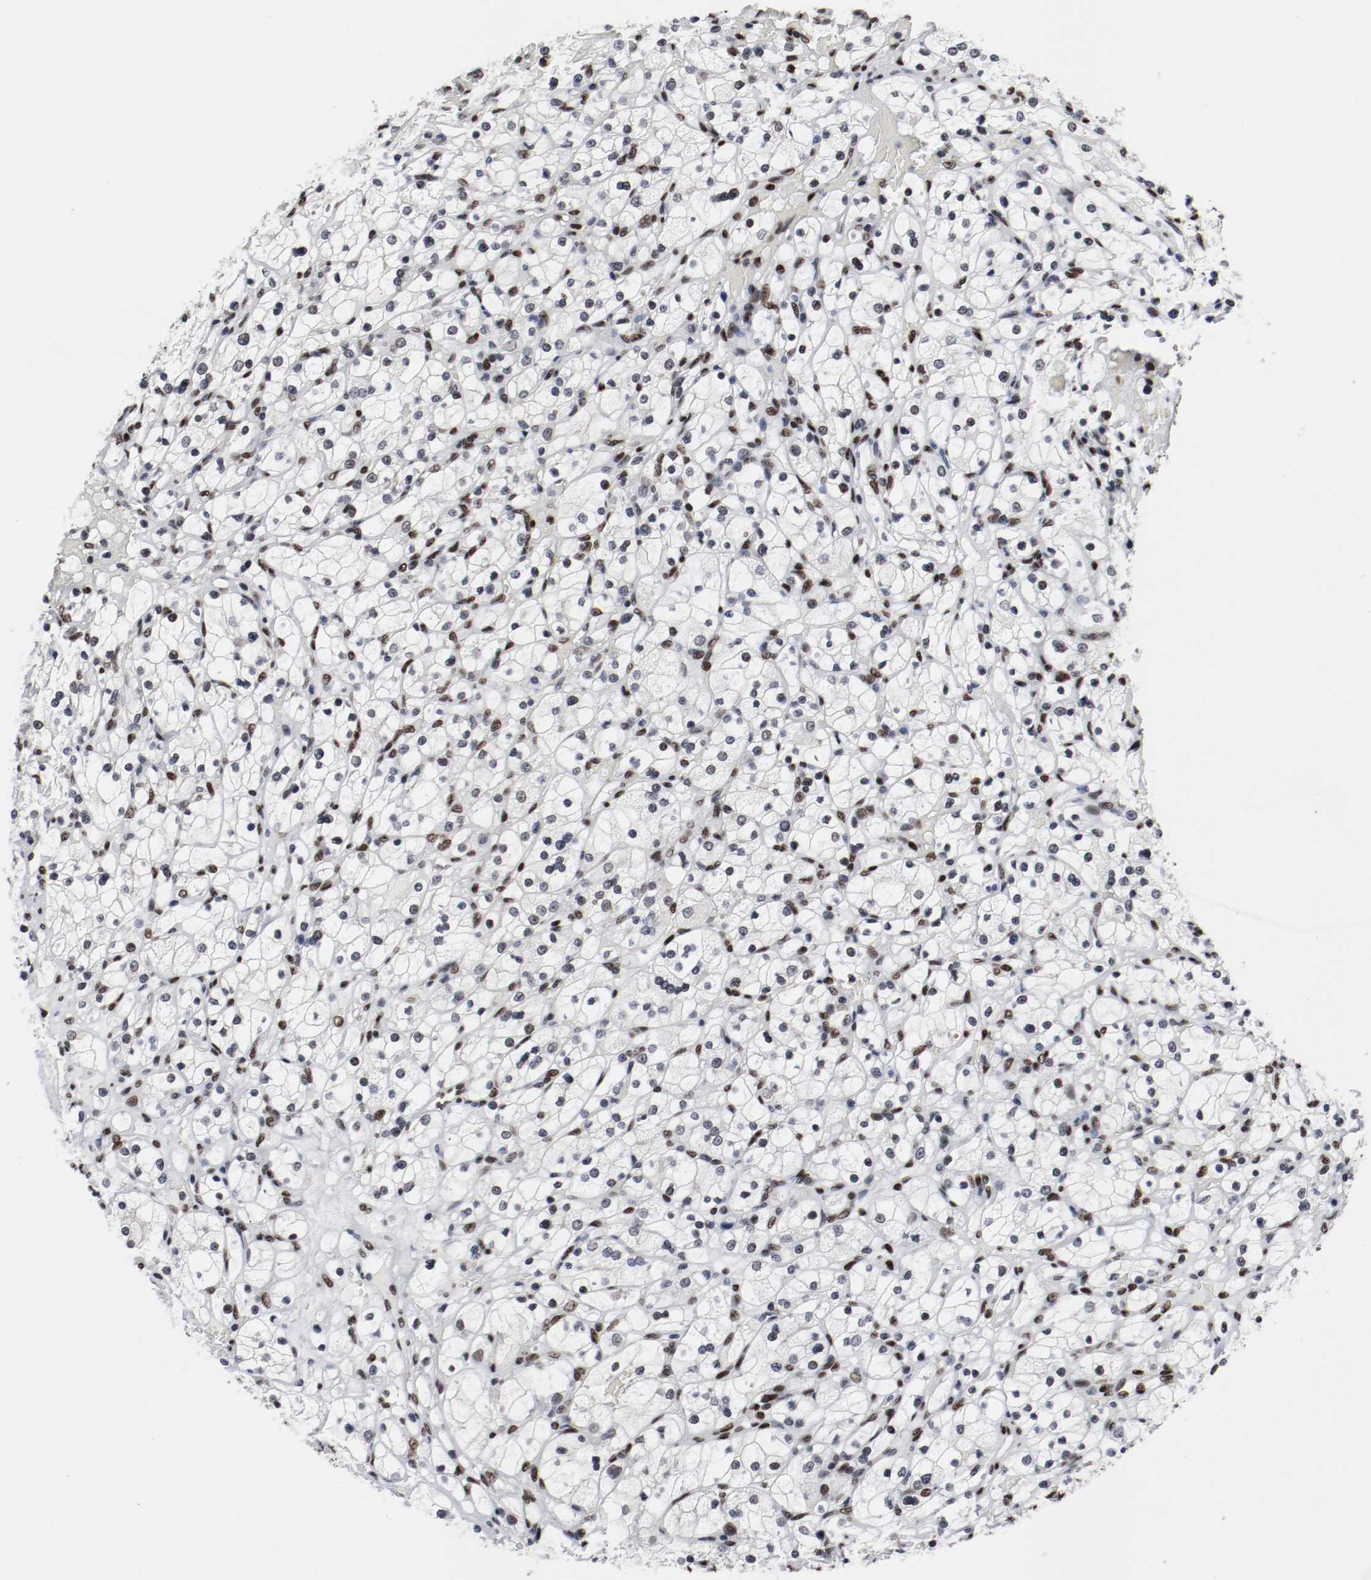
{"staining": {"intensity": "moderate", "quantity": "25%-75%", "location": "nuclear"}, "tissue": "renal cancer", "cell_type": "Tumor cells", "image_type": "cancer", "snomed": [{"axis": "morphology", "description": "Adenocarcinoma, NOS"}, {"axis": "topography", "description": "Kidney"}], "caption": "A brown stain shows moderate nuclear positivity of a protein in adenocarcinoma (renal) tumor cells. (Brightfield microscopy of DAB IHC at high magnification).", "gene": "MEF2D", "patient": {"sex": "female", "age": 83}}